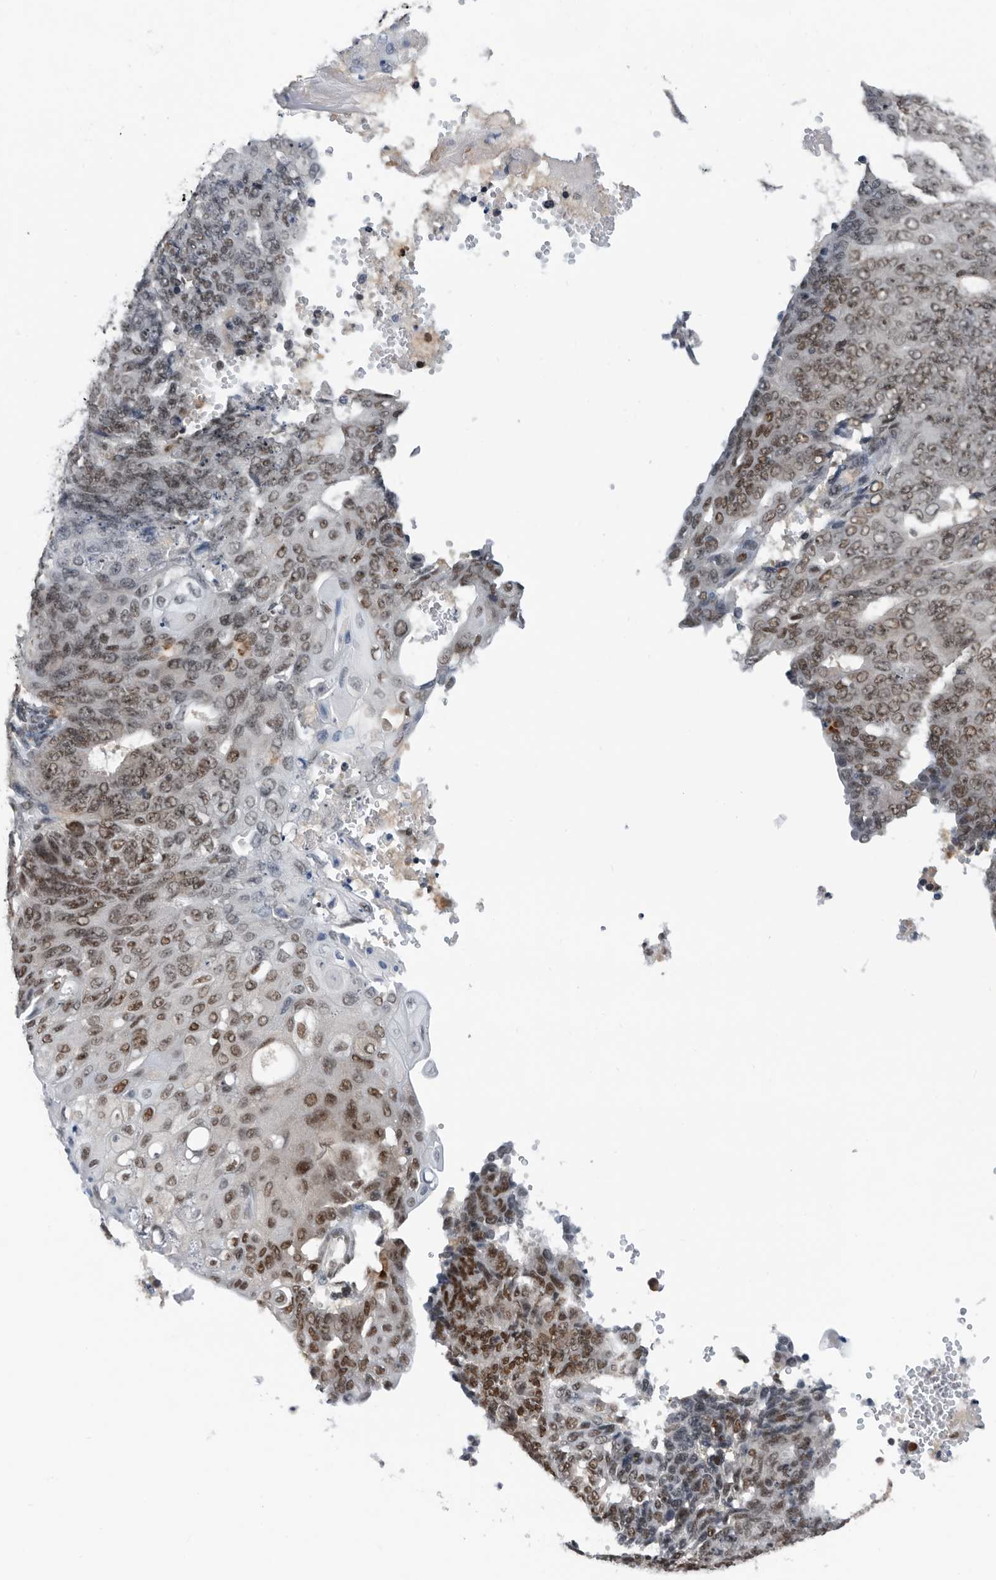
{"staining": {"intensity": "moderate", "quantity": "25%-75%", "location": "nuclear"}, "tissue": "endometrial cancer", "cell_type": "Tumor cells", "image_type": "cancer", "snomed": [{"axis": "morphology", "description": "Adenocarcinoma, NOS"}, {"axis": "topography", "description": "Endometrium"}], "caption": "This histopathology image exhibits IHC staining of human endometrial cancer, with medium moderate nuclear expression in about 25%-75% of tumor cells.", "gene": "ZNF260", "patient": {"sex": "female", "age": 32}}